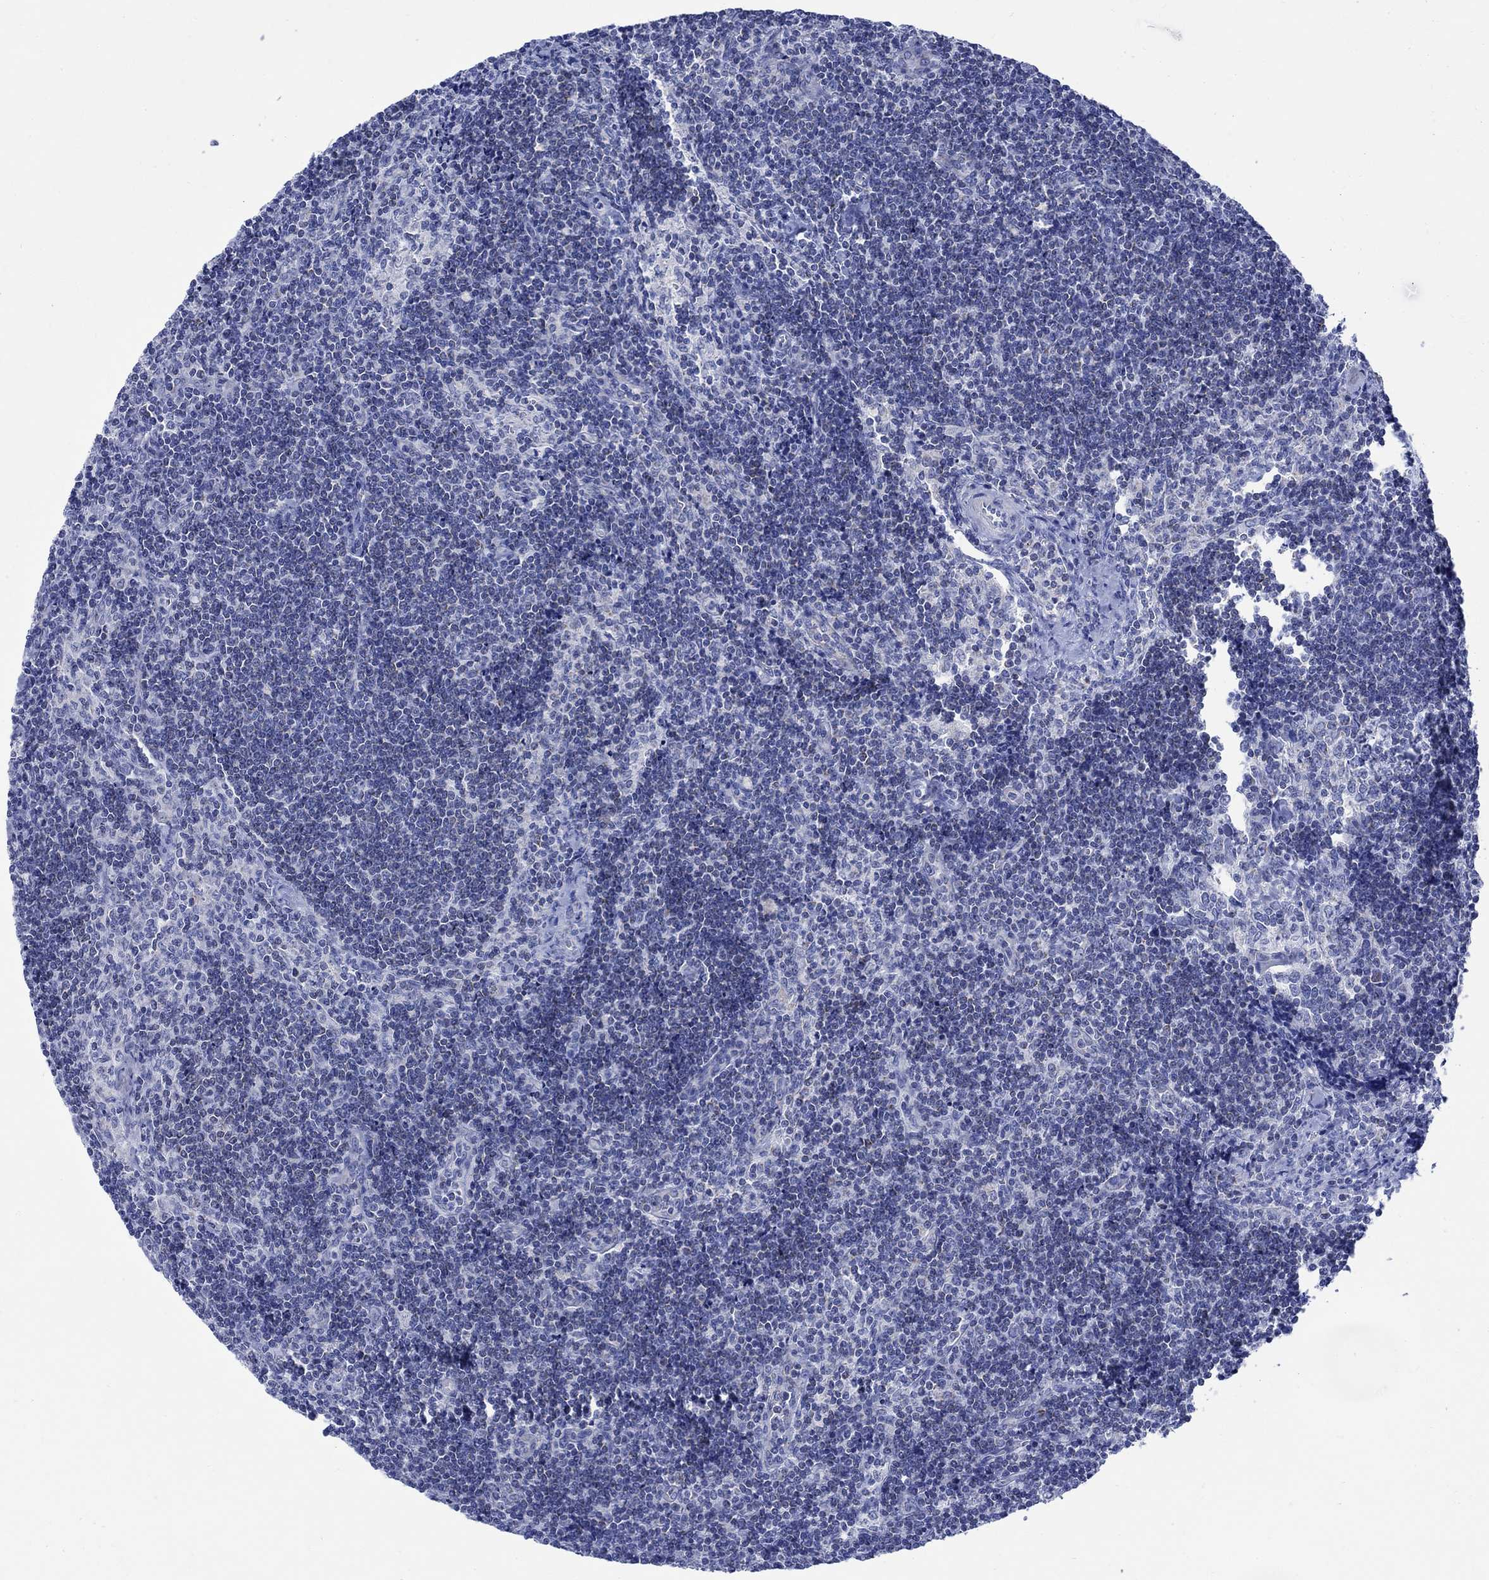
{"staining": {"intensity": "negative", "quantity": "none", "location": "none"}, "tissue": "lymph node", "cell_type": "Germinal center cells", "image_type": "normal", "snomed": [{"axis": "morphology", "description": "Normal tissue, NOS"}, {"axis": "topography", "description": "Lymph node"}], "caption": "Immunohistochemistry (IHC) histopathology image of benign lymph node: lymph node stained with DAB exhibits no significant protein staining in germinal center cells.", "gene": "CPLX1", "patient": {"sex": "female", "age": 51}}